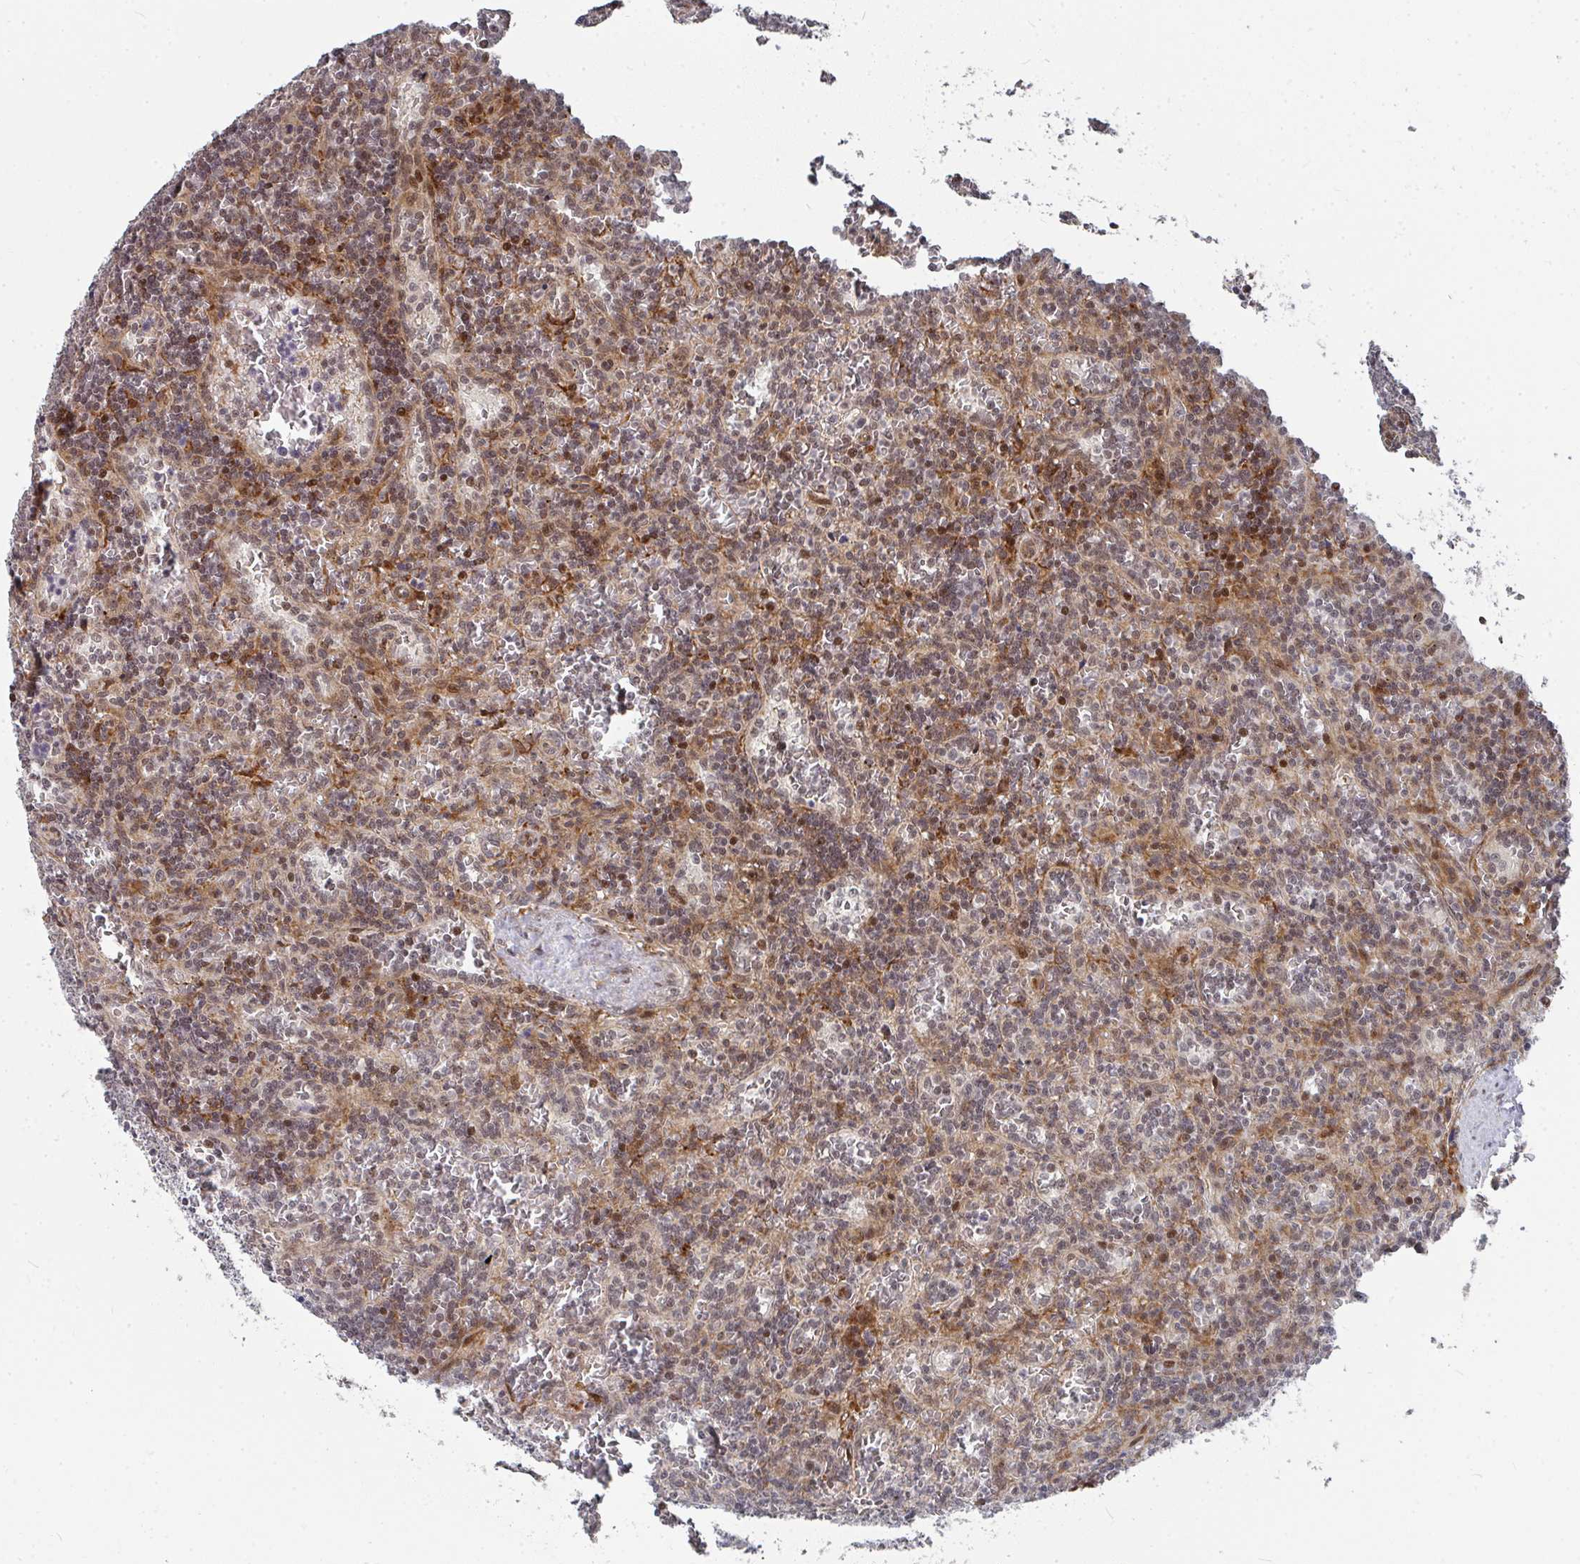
{"staining": {"intensity": "weak", "quantity": "25%-75%", "location": "nuclear"}, "tissue": "lymphoma", "cell_type": "Tumor cells", "image_type": "cancer", "snomed": [{"axis": "morphology", "description": "Malignant lymphoma, non-Hodgkin's type, Low grade"}, {"axis": "topography", "description": "Spleen"}], "caption": "Low-grade malignant lymphoma, non-Hodgkin's type stained with DAB (3,3'-diaminobenzidine) IHC demonstrates low levels of weak nuclear positivity in approximately 25%-75% of tumor cells.", "gene": "RBBP5", "patient": {"sex": "male", "age": 73}}